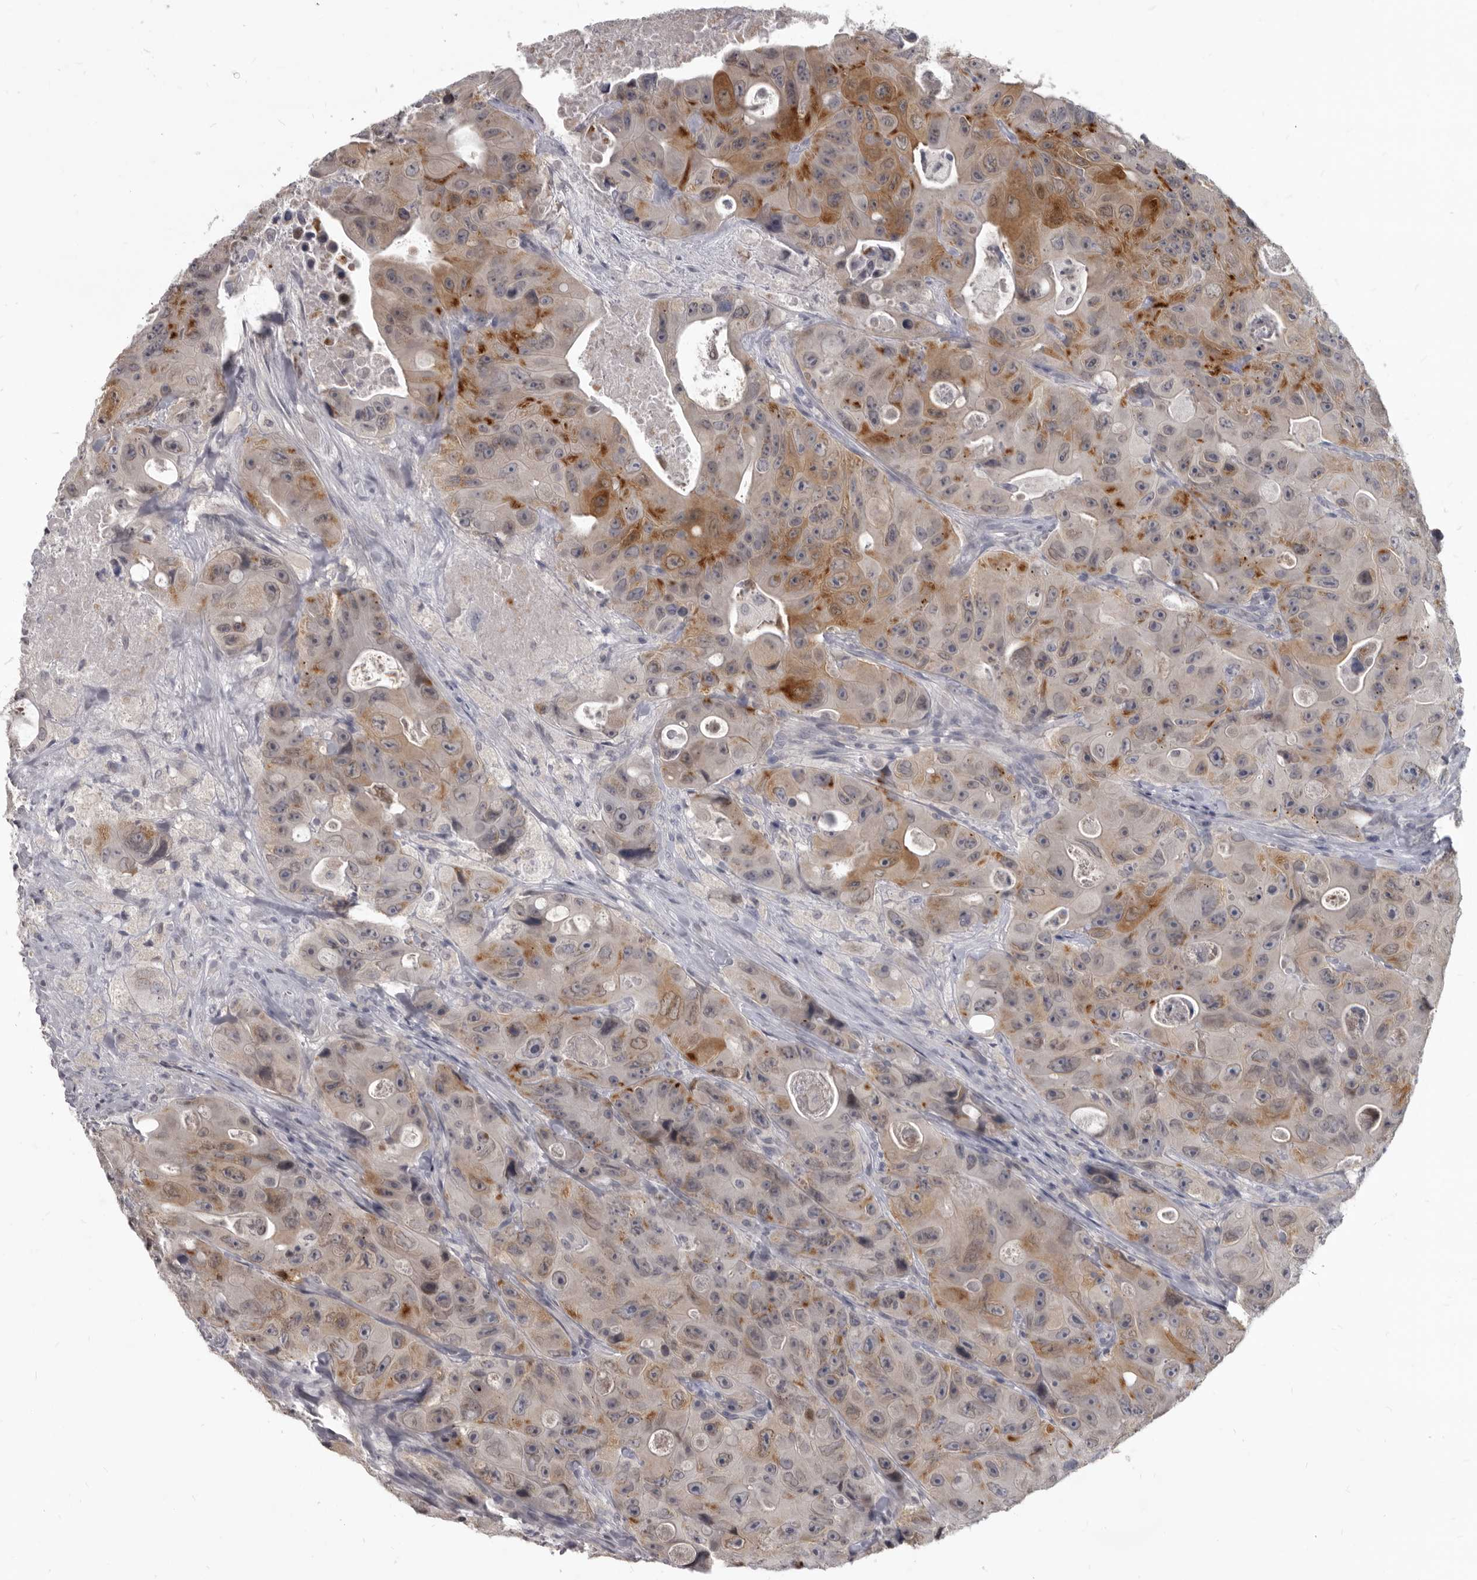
{"staining": {"intensity": "moderate", "quantity": "<25%", "location": "cytoplasmic/membranous"}, "tissue": "colorectal cancer", "cell_type": "Tumor cells", "image_type": "cancer", "snomed": [{"axis": "morphology", "description": "Adenocarcinoma, NOS"}, {"axis": "topography", "description": "Colon"}], "caption": "A high-resolution micrograph shows immunohistochemistry staining of adenocarcinoma (colorectal), which displays moderate cytoplasmic/membranous positivity in approximately <25% of tumor cells. The protein is shown in brown color, while the nuclei are stained blue.", "gene": "SULT1E1", "patient": {"sex": "female", "age": 46}}